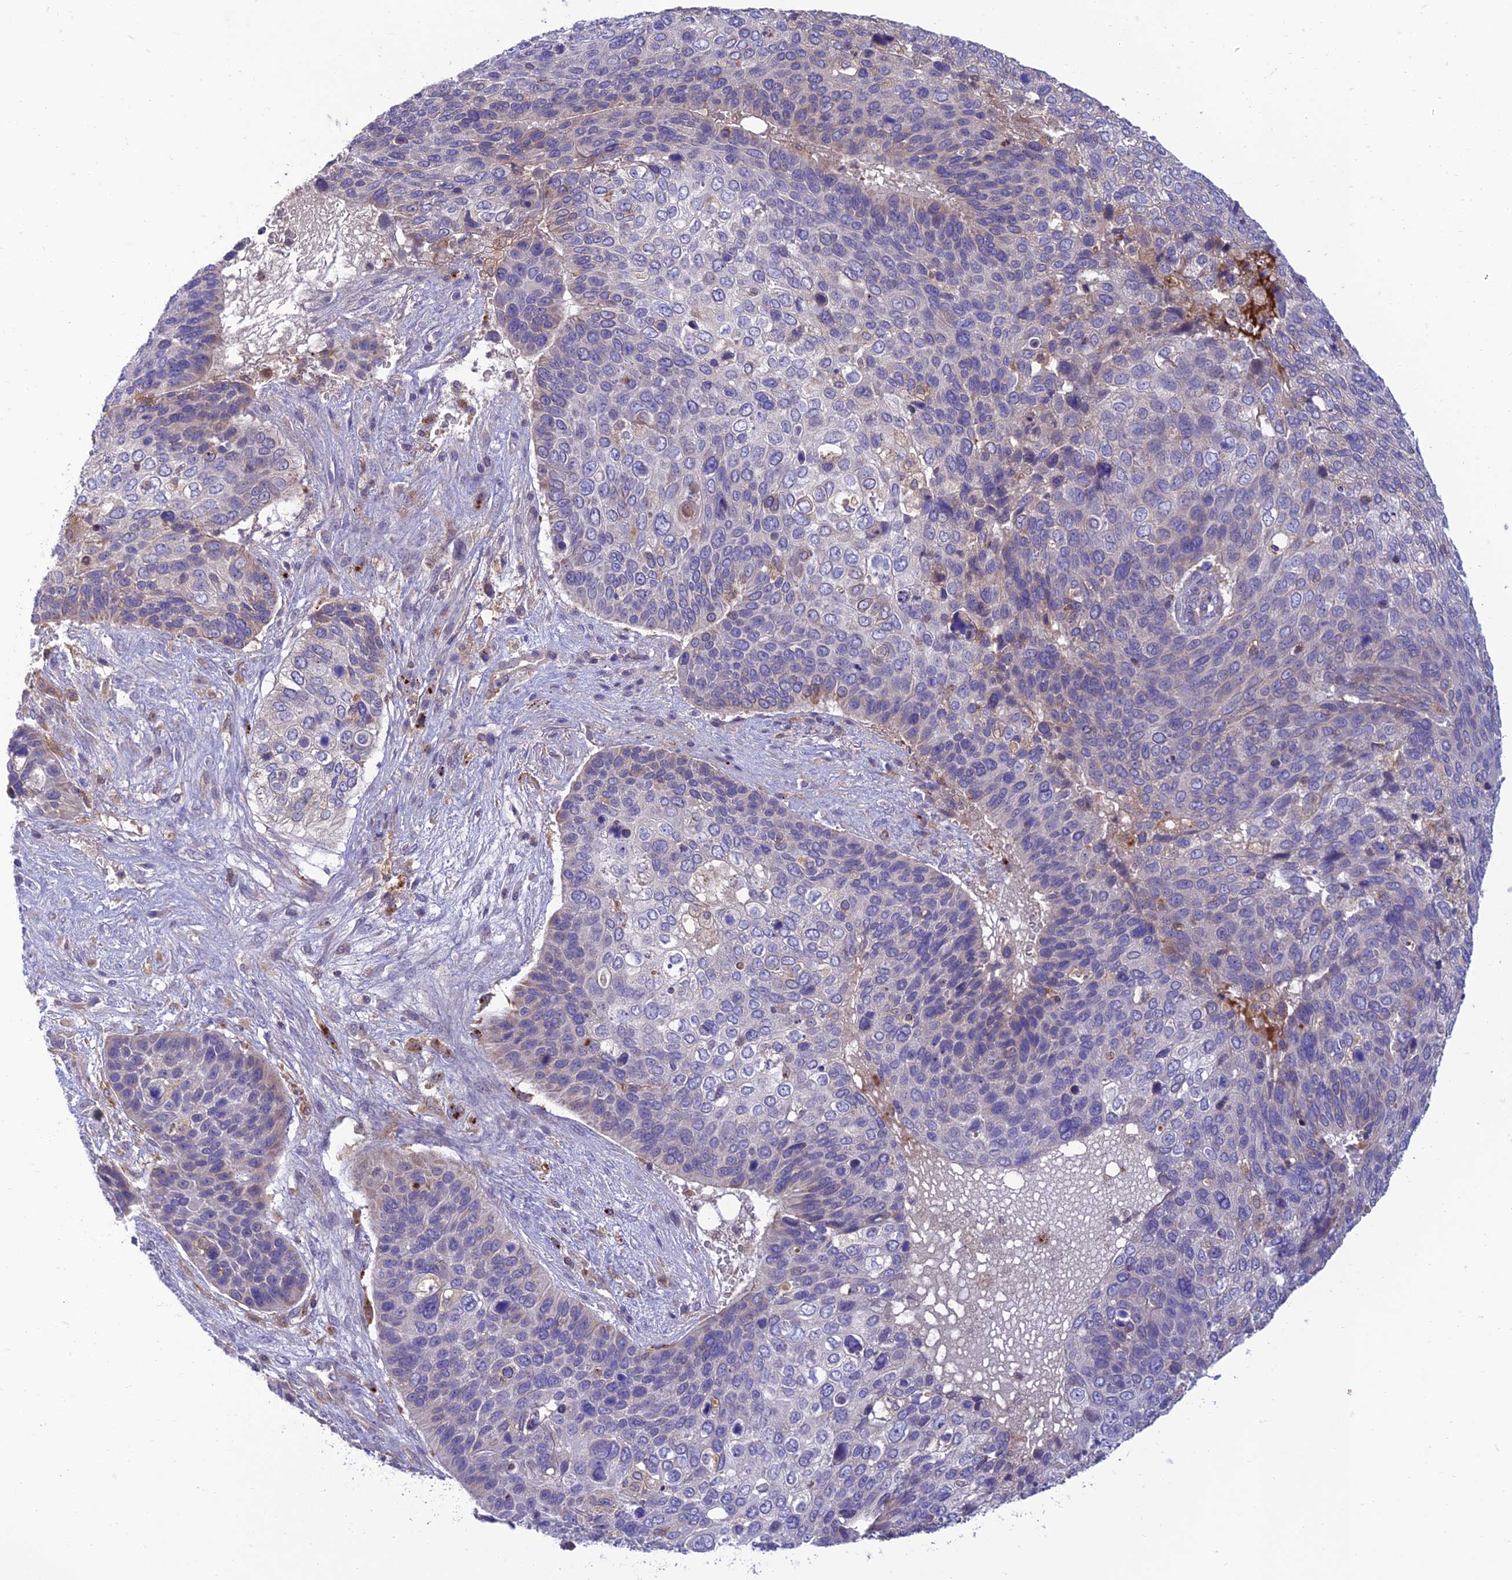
{"staining": {"intensity": "negative", "quantity": "none", "location": "none"}, "tissue": "skin cancer", "cell_type": "Tumor cells", "image_type": "cancer", "snomed": [{"axis": "morphology", "description": "Basal cell carcinoma"}, {"axis": "topography", "description": "Skin"}], "caption": "An immunohistochemistry (IHC) image of skin cancer is shown. There is no staining in tumor cells of skin cancer. (DAB immunohistochemistry (IHC) visualized using brightfield microscopy, high magnification).", "gene": "IRAK3", "patient": {"sex": "female", "age": 74}}